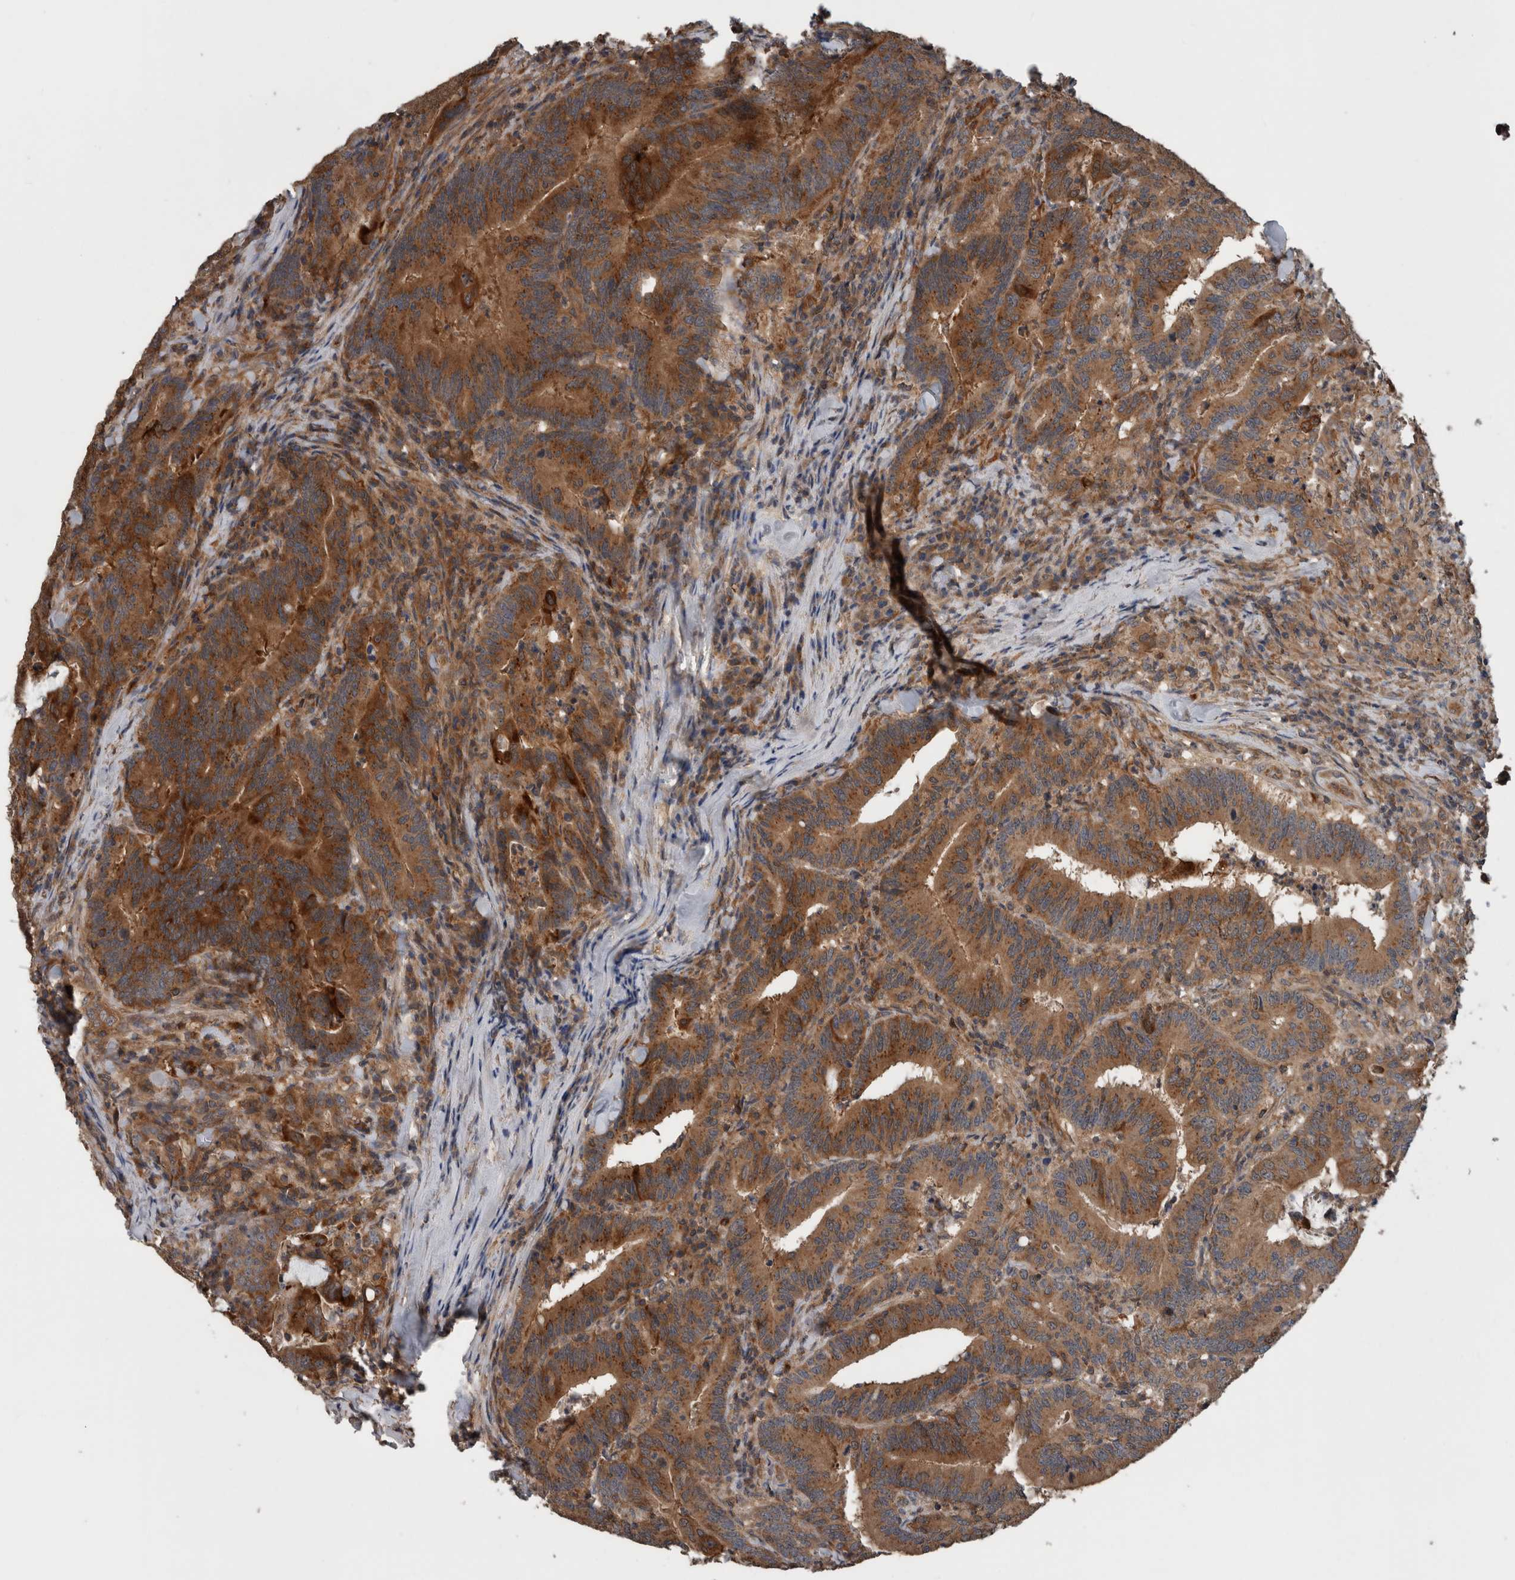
{"staining": {"intensity": "strong", "quantity": ">75%", "location": "cytoplasmic/membranous"}, "tissue": "colorectal cancer", "cell_type": "Tumor cells", "image_type": "cancer", "snomed": [{"axis": "morphology", "description": "Adenocarcinoma, NOS"}, {"axis": "topography", "description": "Colon"}], "caption": "Tumor cells reveal high levels of strong cytoplasmic/membranous staining in about >75% of cells in human colorectal adenocarcinoma. (Brightfield microscopy of DAB IHC at high magnification).", "gene": "RIOK3", "patient": {"sex": "female", "age": 66}}